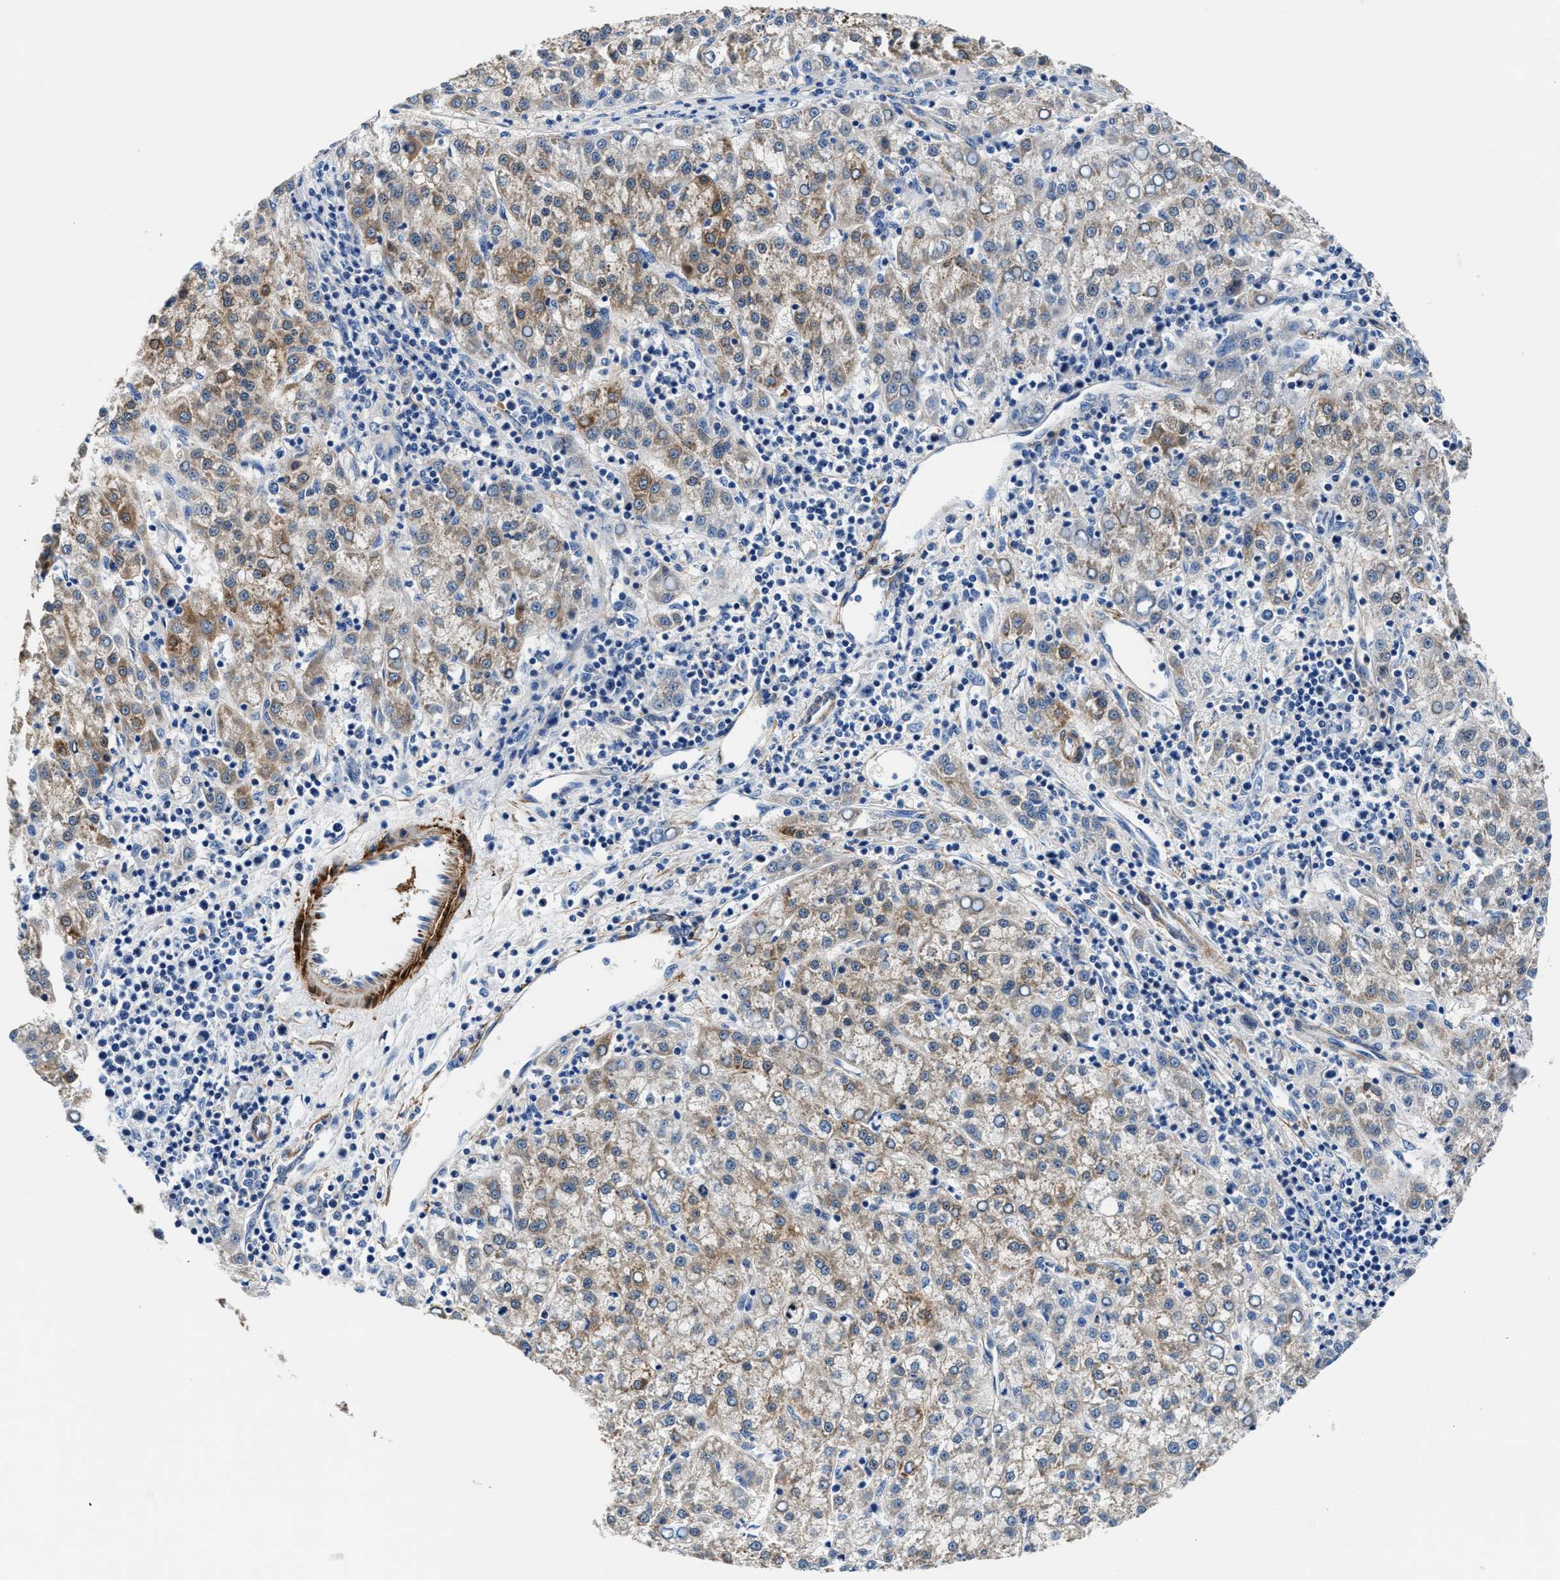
{"staining": {"intensity": "moderate", "quantity": "25%-75%", "location": "cytoplasmic/membranous"}, "tissue": "liver cancer", "cell_type": "Tumor cells", "image_type": "cancer", "snomed": [{"axis": "morphology", "description": "Carcinoma, Hepatocellular, NOS"}, {"axis": "topography", "description": "Liver"}], "caption": "Hepatocellular carcinoma (liver) stained with DAB IHC shows medium levels of moderate cytoplasmic/membranous staining in approximately 25%-75% of tumor cells. (DAB (3,3'-diaminobenzidine) IHC, brown staining for protein, blue staining for nuclei).", "gene": "PARG", "patient": {"sex": "female", "age": 58}}